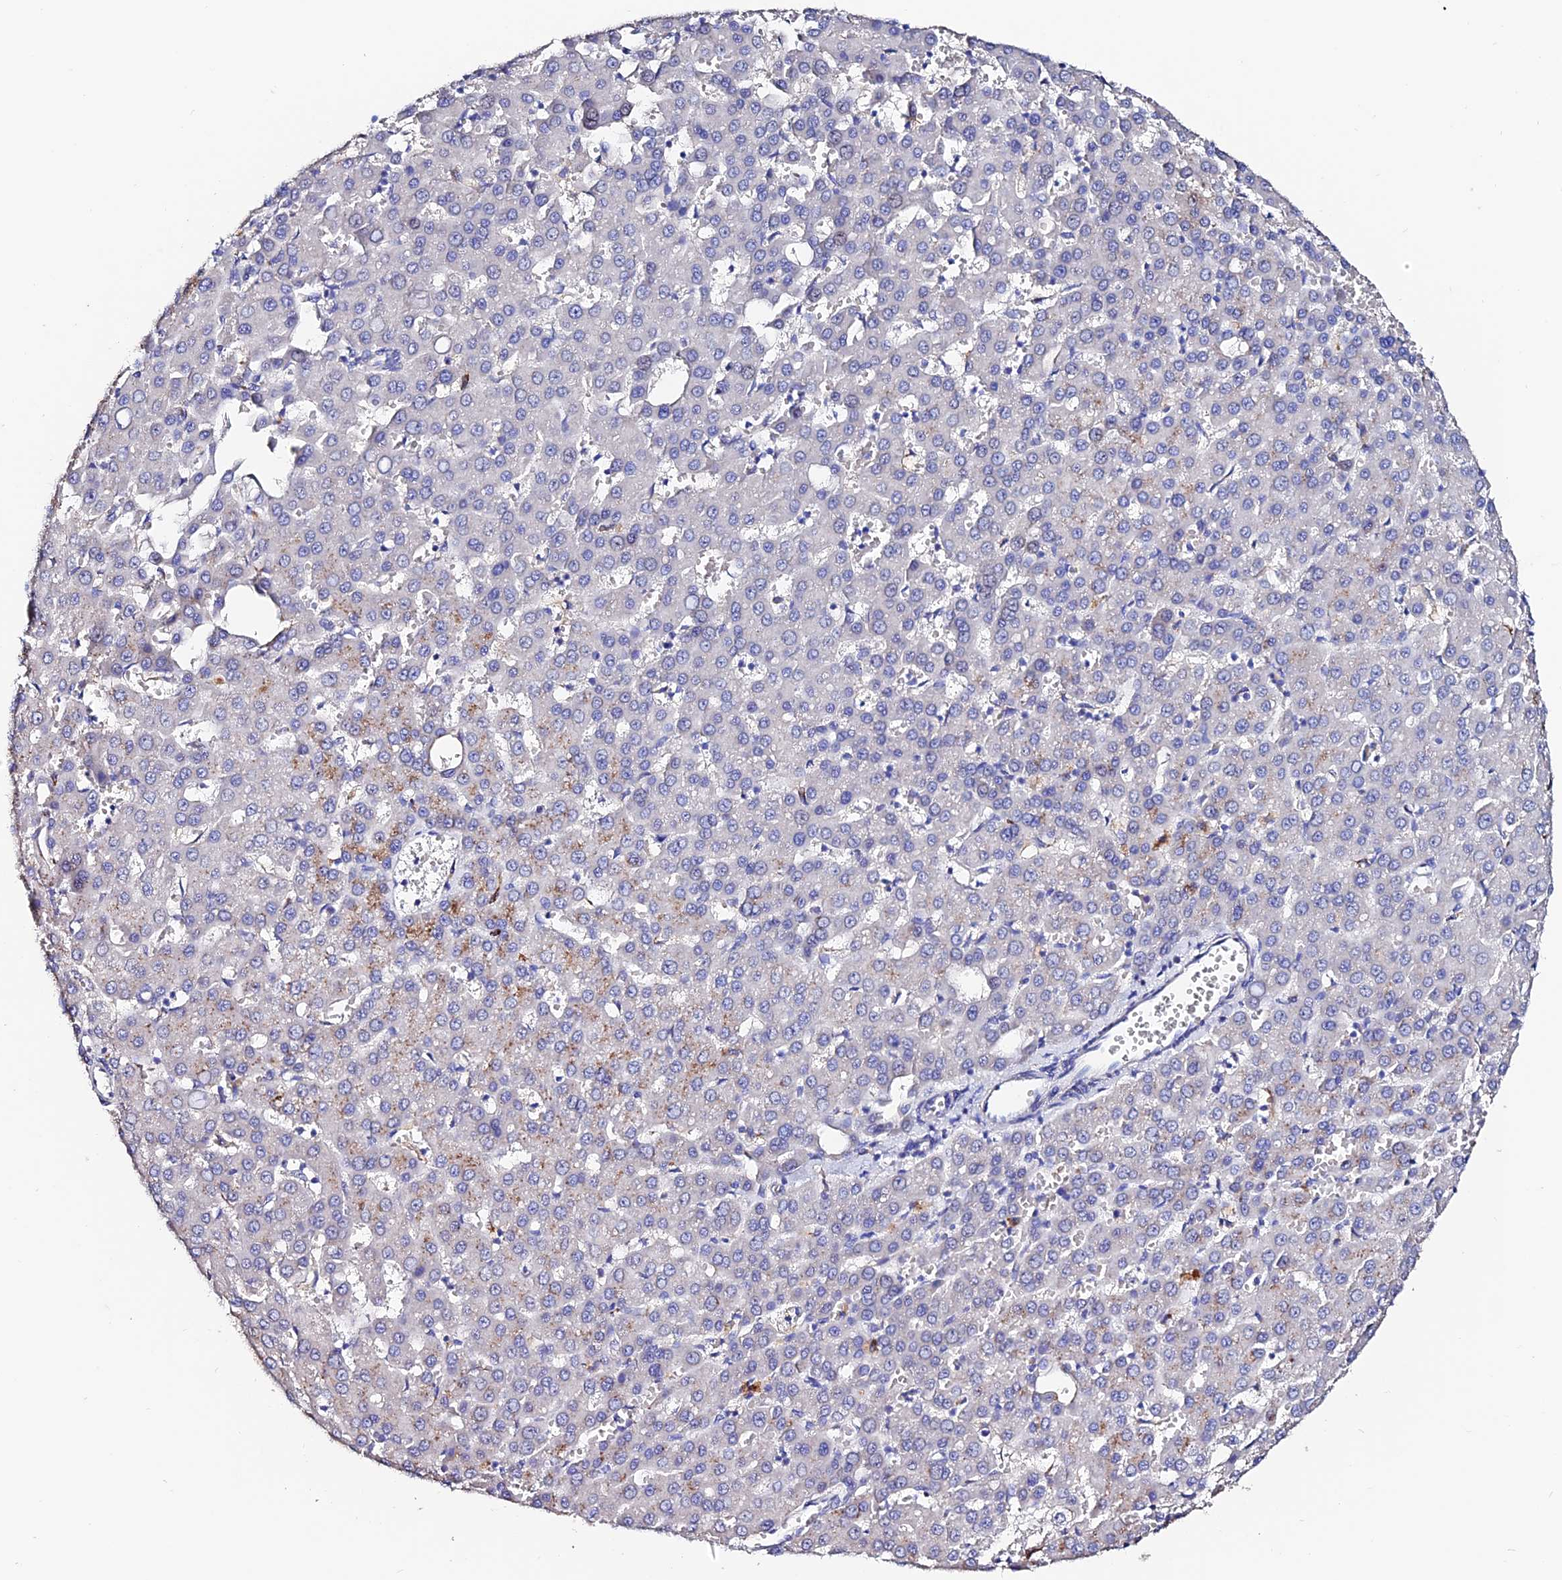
{"staining": {"intensity": "negative", "quantity": "none", "location": "none"}, "tissue": "liver cancer", "cell_type": "Tumor cells", "image_type": "cancer", "snomed": [{"axis": "morphology", "description": "Carcinoma, Hepatocellular, NOS"}, {"axis": "topography", "description": "Liver"}], "caption": "The image demonstrates no significant expression in tumor cells of liver cancer.", "gene": "ESM1", "patient": {"sex": "male", "age": 47}}